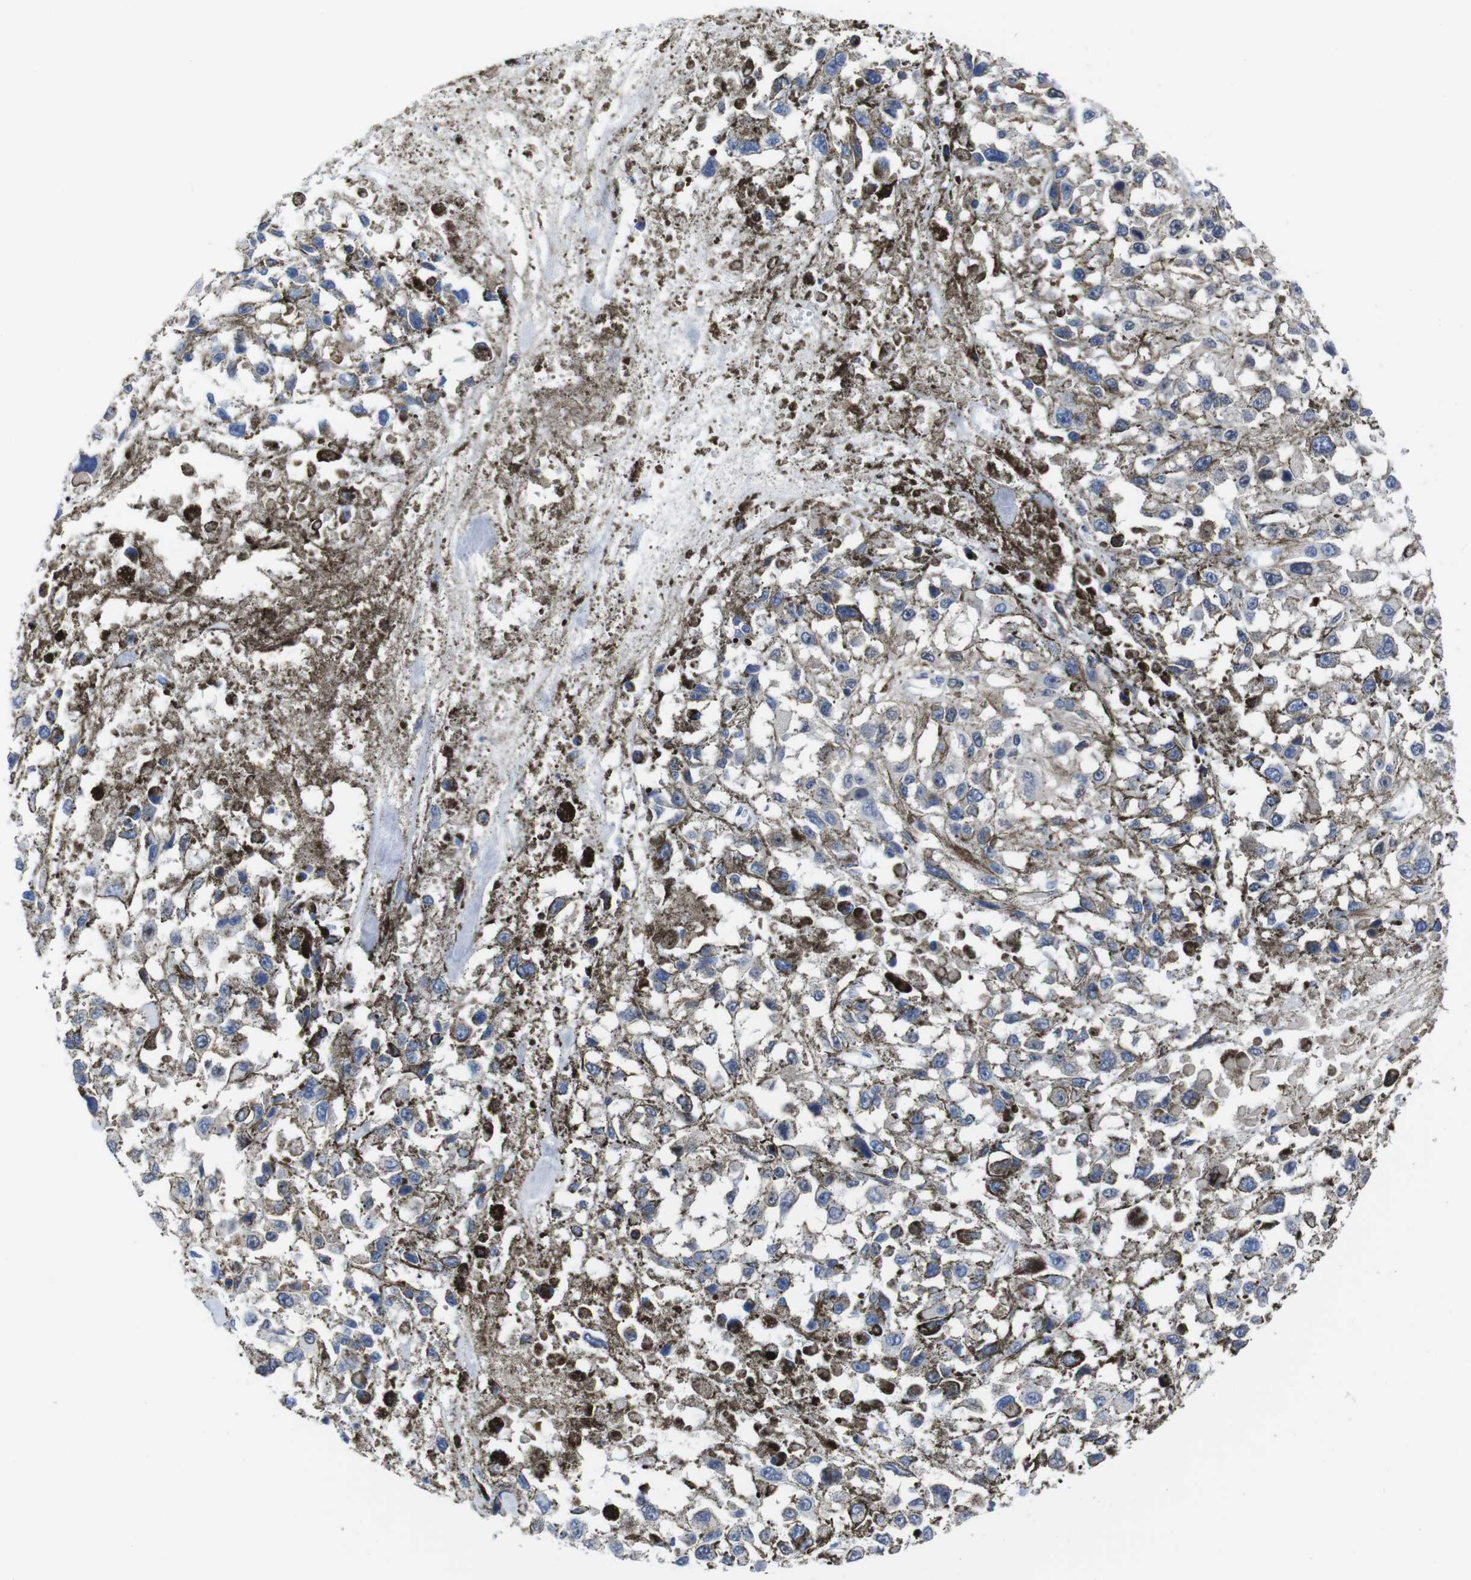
{"staining": {"intensity": "moderate", "quantity": ">75%", "location": "cytoplasmic/membranous"}, "tissue": "melanoma", "cell_type": "Tumor cells", "image_type": "cancer", "snomed": [{"axis": "morphology", "description": "Malignant melanoma, Metastatic site"}, {"axis": "topography", "description": "Lymph node"}], "caption": "Protein expression analysis of human malignant melanoma (metastatic site) reveals moderate cytoplasmic/membranous positivity in approximately >75% of tumor cells.", "gene": "EIF4A1", "patient": {"sex": "male", "age": 59}}